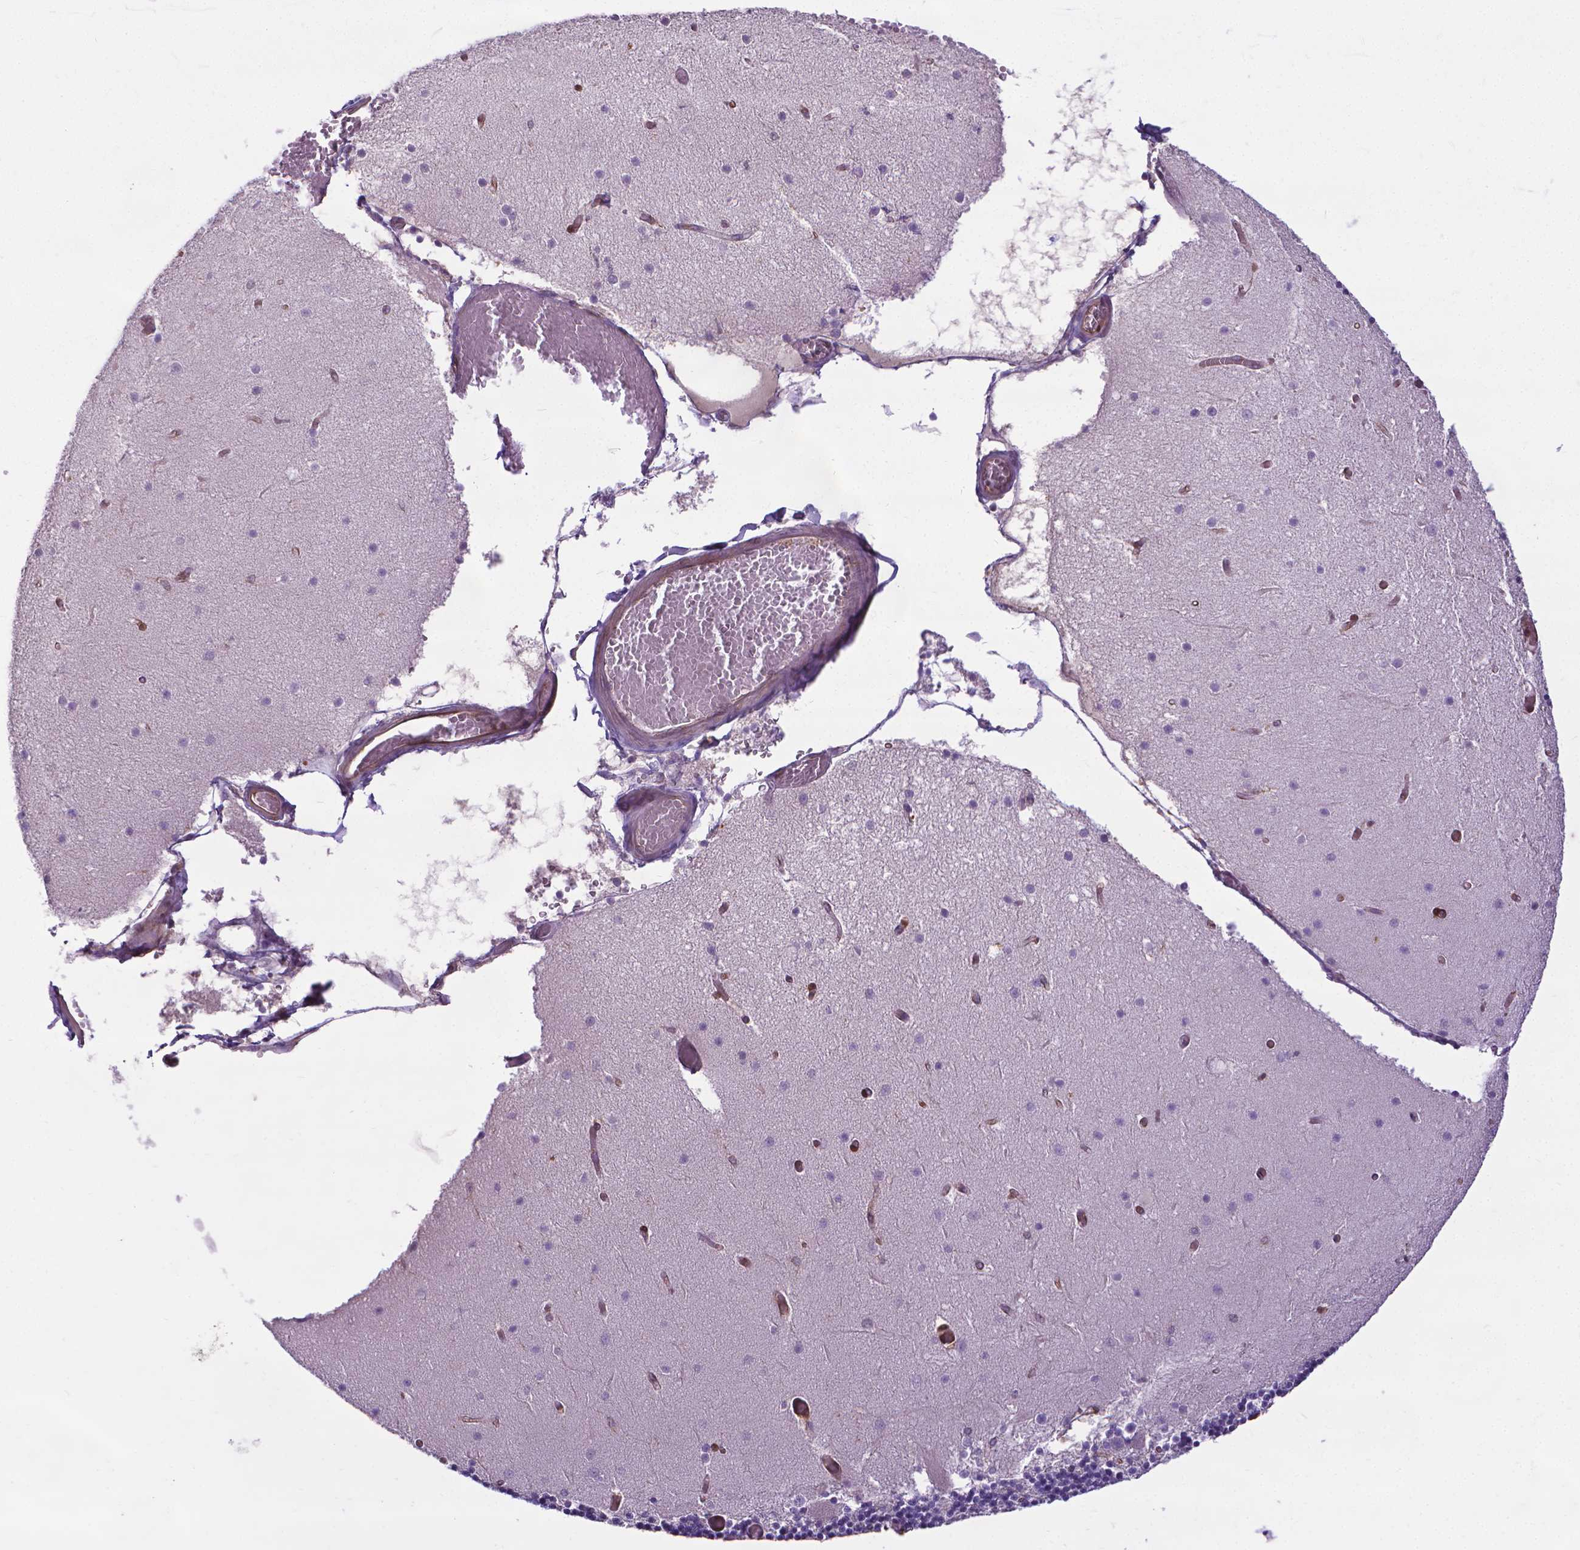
{"staining": {"intensity": "negative", "quantity": "none", "location": "none"}, "tissue": "cerebellum", "cell_type": "Cells in granular layer", "image_type": "normal", "snomed": [{"axis": "morphology", "description": "Normal tissue, NOS"}, {"axis": "topography", "description": "Cerebellum"}], "caption": "Micrograph shows no protein staining in cells in granular layer of normal cerebellum. Nuclei are stained in blue.", "gene": "CFAP299", "patient": {"sex": "female", "age": 28}}